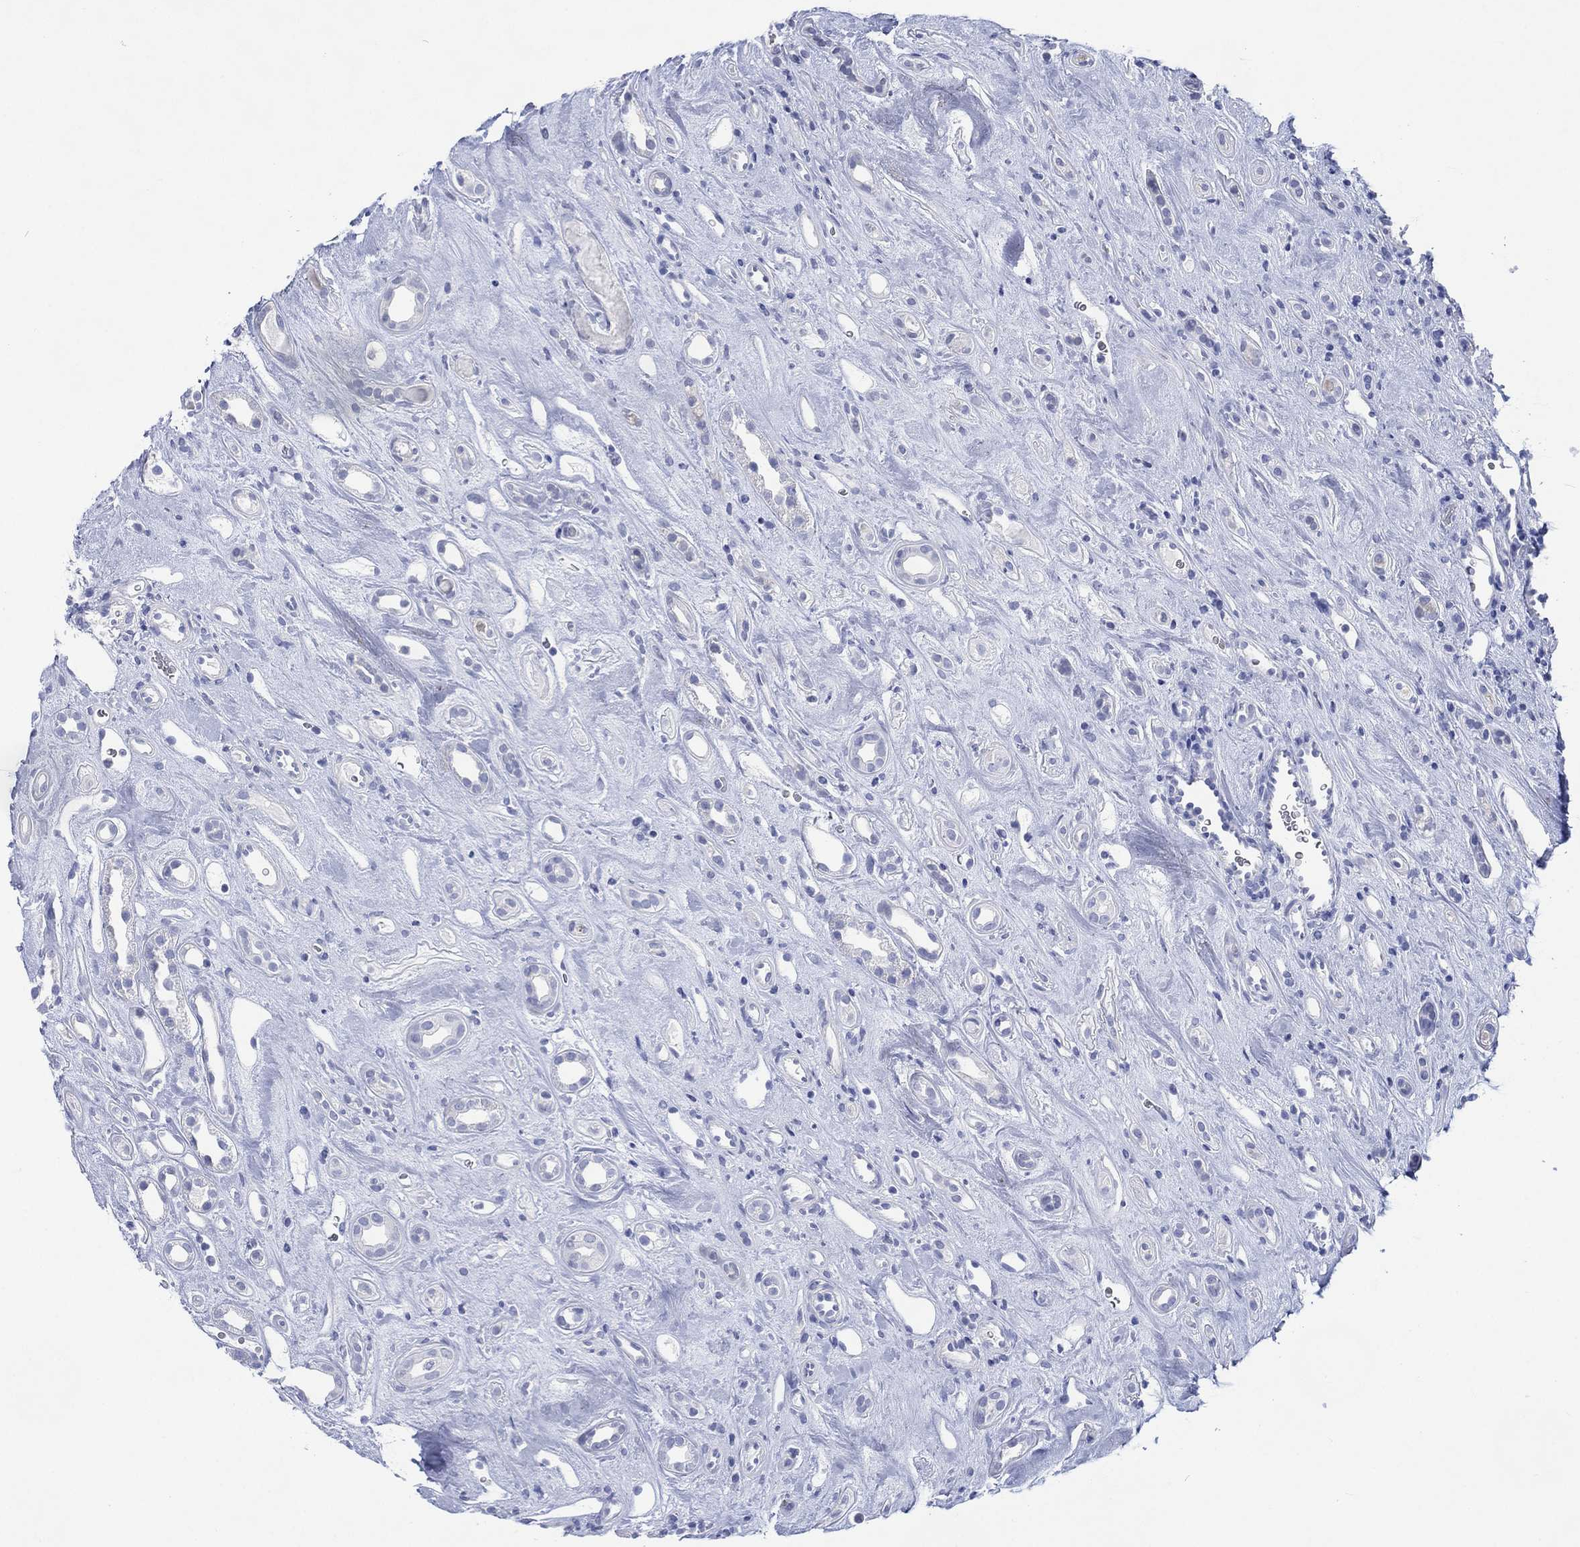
{"staining": {"intensity": "negative", "quantity": "none", "location": "none"}, "tissue": "renal cancer", "cell_type": "Tumor cells", "image_type": "cancer", "snomed": [{"axis": "morphology", "description": "Adenocarcinoma, NOS"}, {"axis": "topography", "description": "Kidney"}], "caption": "IHC micrograph of adenocarcinoma (renal) stained for a protein (brown), which exhibits no staining in tumor cells.", "gene": "TMEM247", "patient": {"sex": "female", "age": 89}}